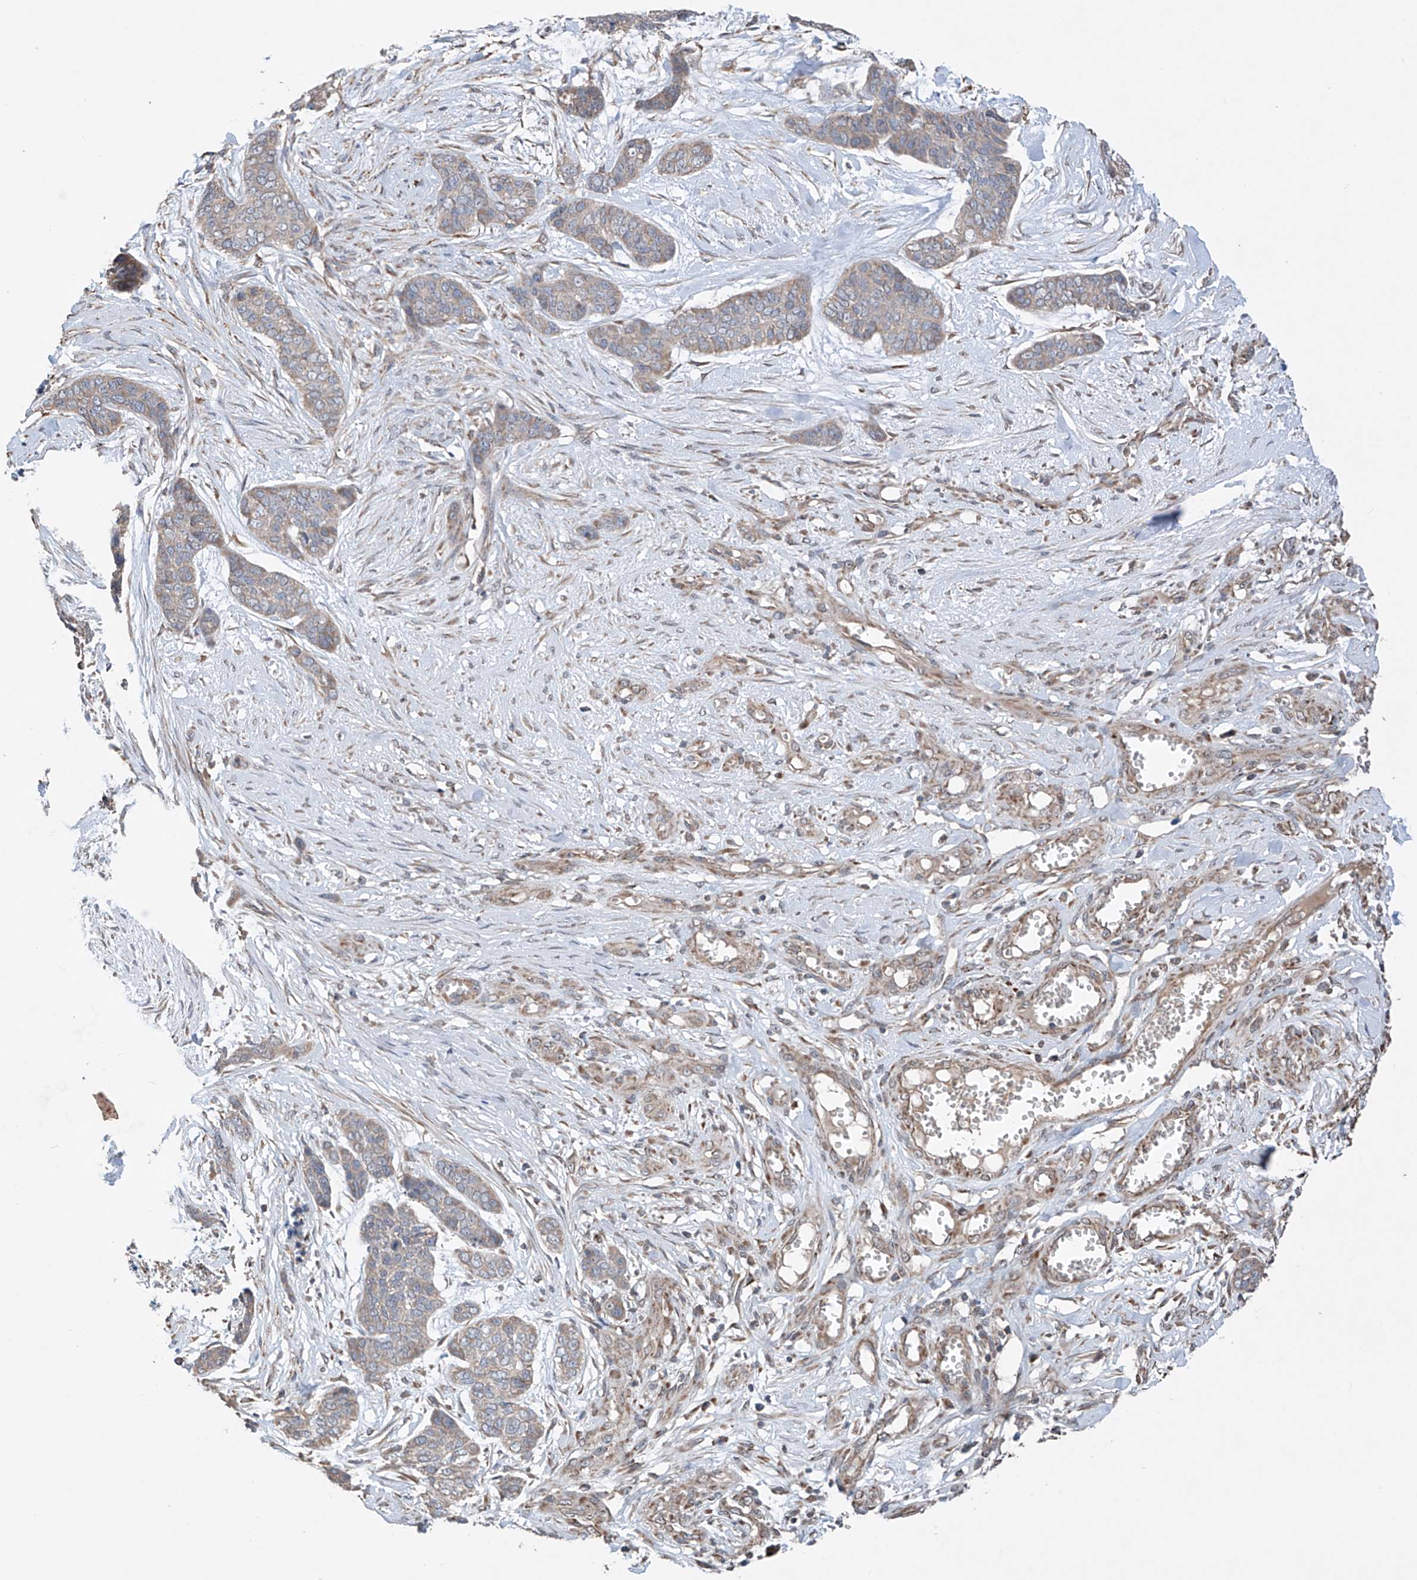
{"staining": {"intensity": "weak", "quantity": "<25%", "location": "cytoplasmic/membranous"}, "tissue": "skin cancer", "cell_type": "Tumor cells", "image_type": "cancer", "snomed": [{"axis": "morphology", "description": "Basal cell carcinoma"}, {"axis": "topography", "description": "Skin"}], "caption": "Tumor cells are negative for brown protein staining in skin basal cell carcinoma.", "gene": "SAMD3", "patient": {"sex": "female", "age": 64}}